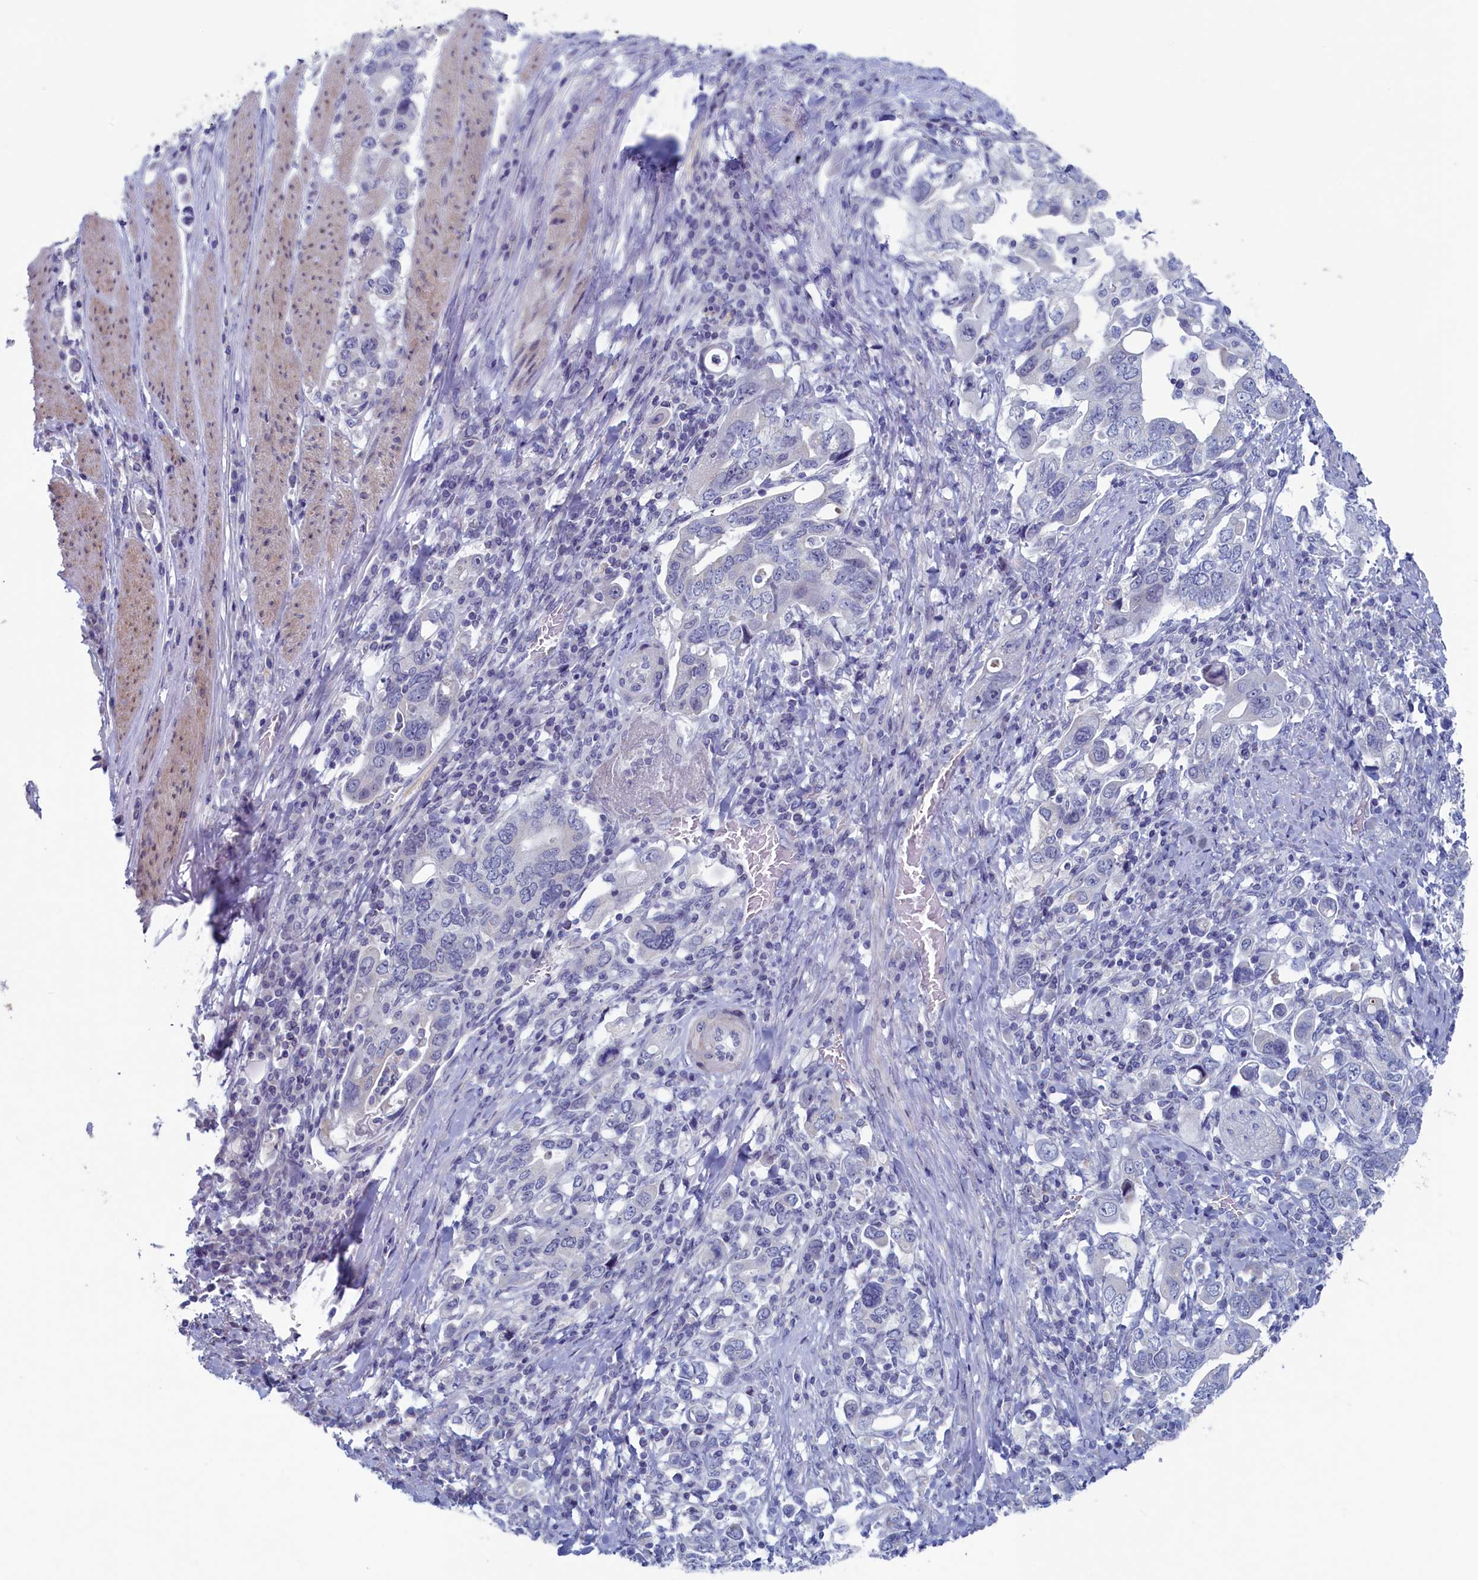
{"staining": {"intensity": "negative", "quantity": "none", "location": "none"}, "tissue": "stomach cancer", "cell_type": "Tumor cells", "image_type": "cancer", "snomed": [{"axis": "morphology", "description": "Adenocarcinoma, NOS"}, {"axis": "topography", "description": "Stomach, upper"}, {"axis": "topography", "description": "Stomach"}], "caption": "Immunohistochemistry (IHC) photomicrograph of neoplastic tissue: stomach adenocarcinoma stained with DAB displays no significant protein staining in tumor cells.", "gene": "WDR76", "patient": {"sex": "male", "age": 62}}